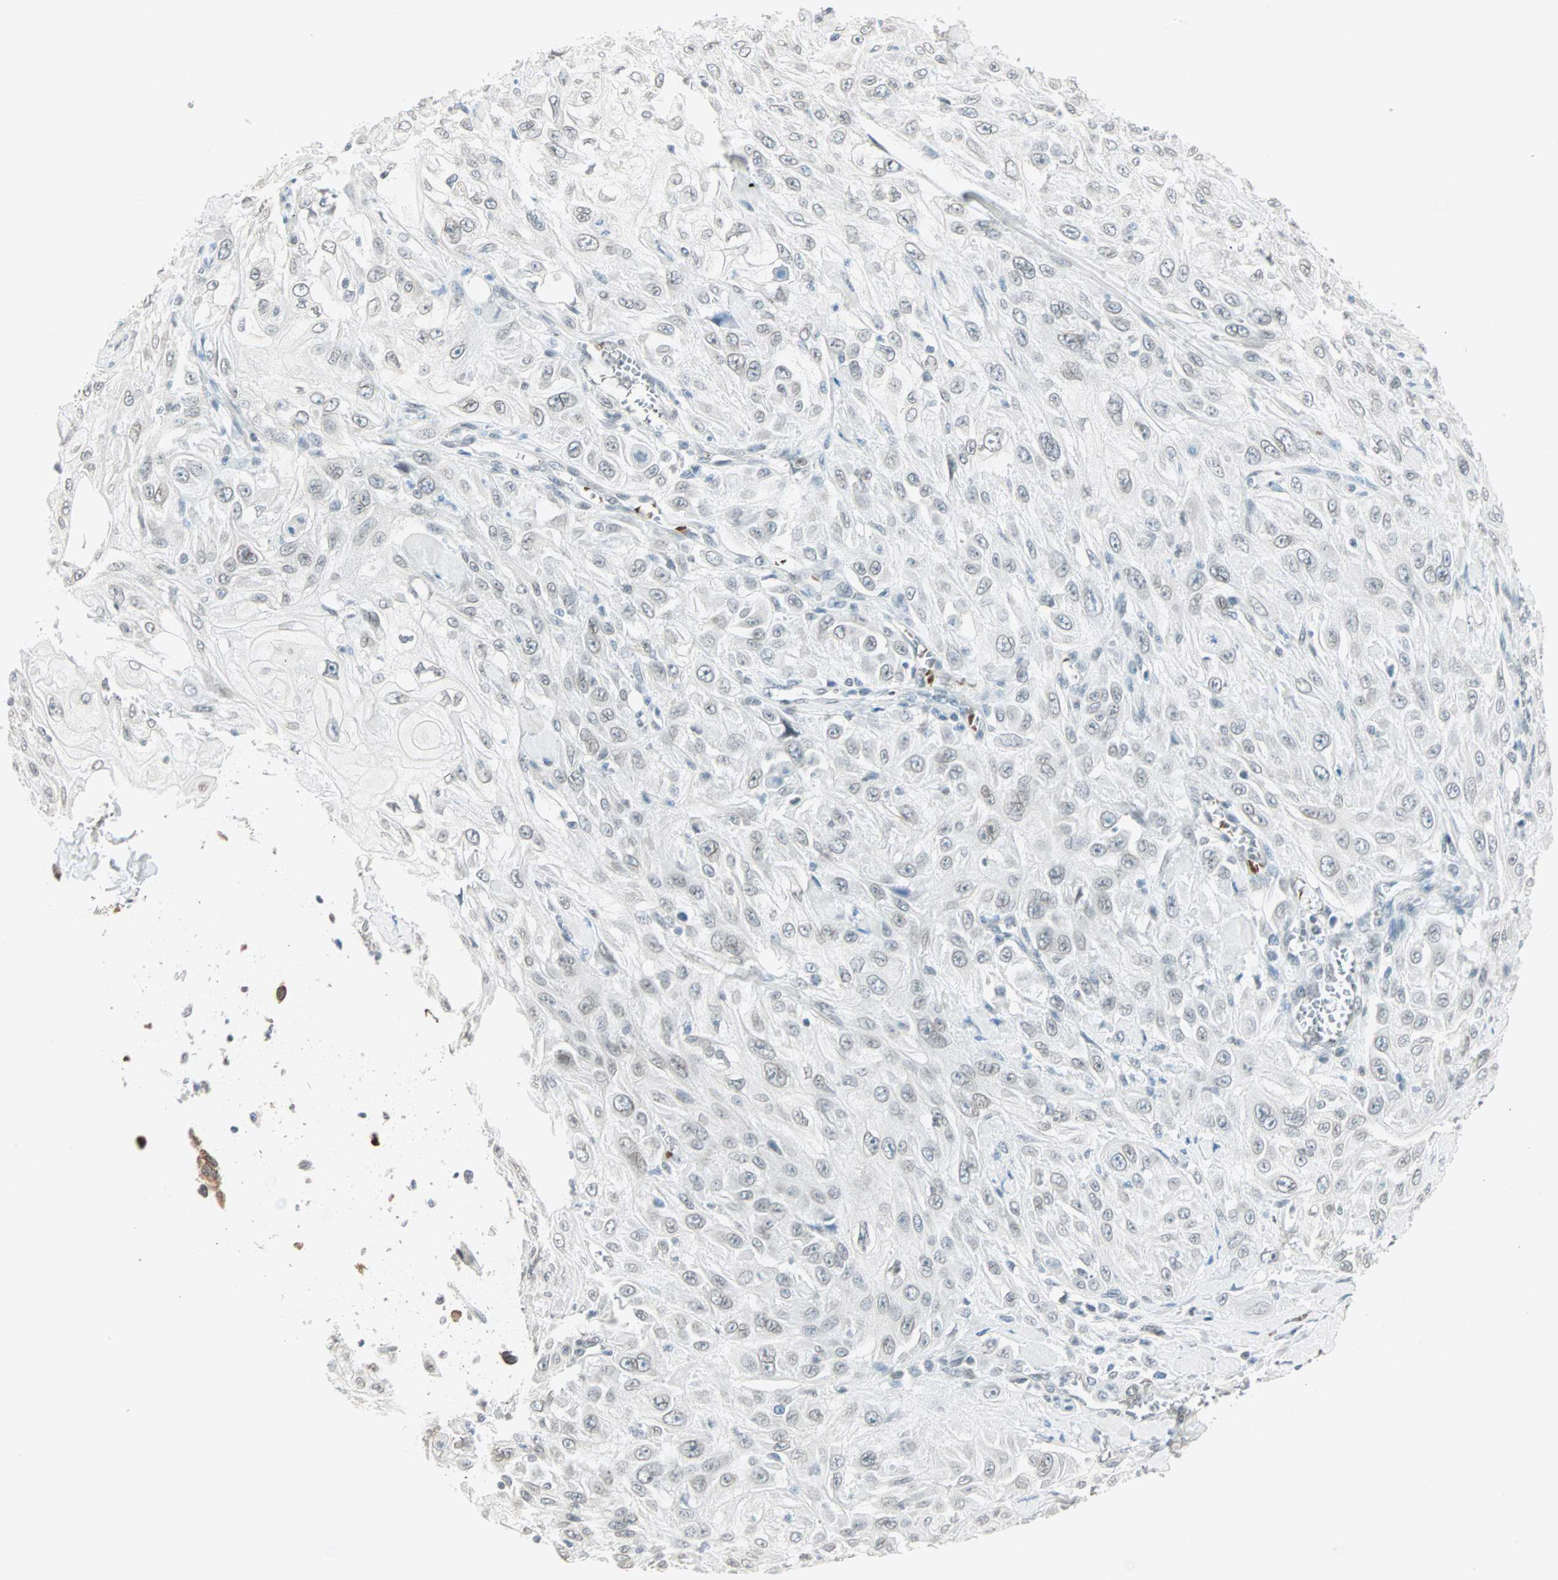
{"staining": {"intensity": "negative", "quantity": "none", "location": "none"}, "tissue": "skin cancer", "cell_type": "Tumor cells", "image_type": "cancer", "snomed": [{"axis": "morphology", "description": "Squamous cell carcinoma, NOS"}, {"axis": "morphology", "description": "Squamous cell carcinoma, metastatic, NOS"}, {"axis": "topography", "description": "Skin"}, {"axis": "topography", "description": "Lymph node"}], "caption": "A micrograph of human skin cancer (metastatic squamous cell carcinoma) is negative for staining in tumor cells. (Brightfield microscopy of DAB (3,3'-diaminobenzidine) immunohistochemistry at high magnification).", "gene": "BCAN", "patient": {"sex": "male", "age": 75}}